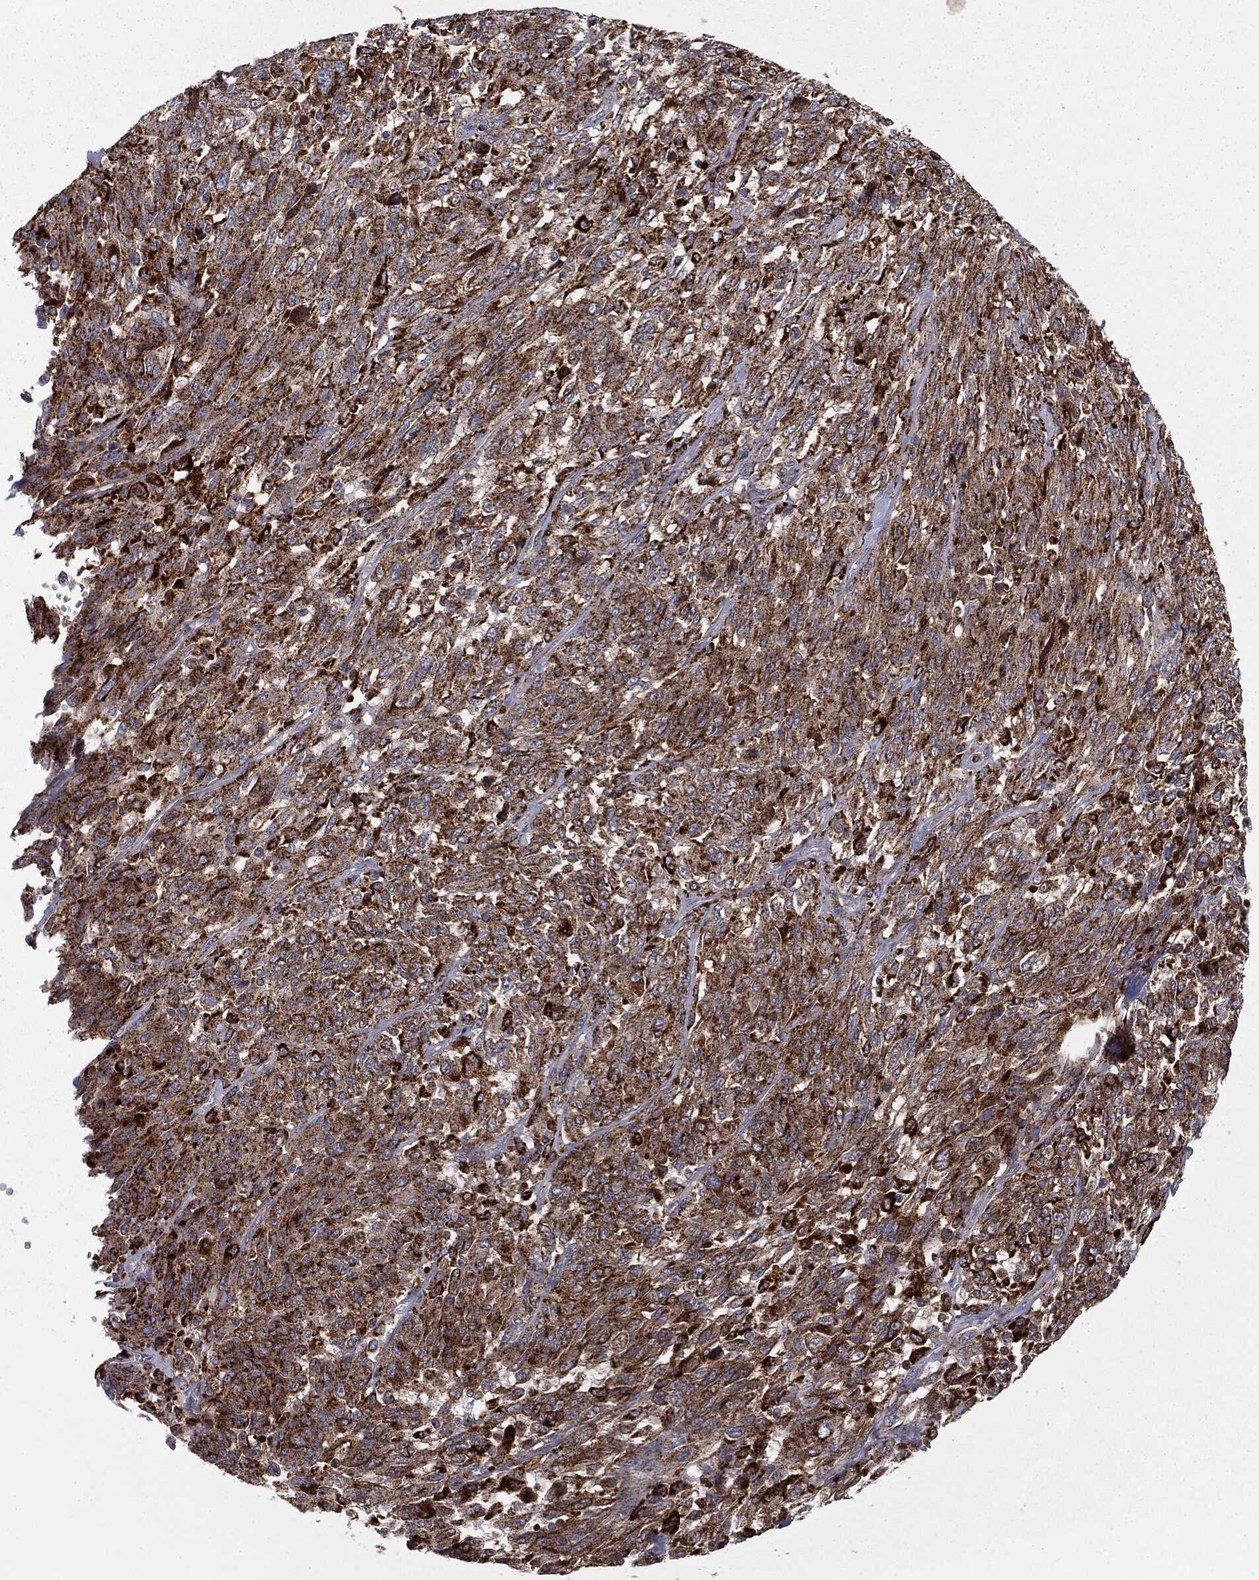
{"staining": {"intensity": "moderate", "quantity": ">75%", "location": "cytoplasmic/membranous"}, "tissue": "melanoma", "cell_type": "Tumor cells", "image_type": "cancer", "snomed": [{"axis": "morphology", "description": "Malignant melanoma, NOS"}, {"axis": "topography", "description": "Skin"}], "caption": "Human melanoma stained with a brown dye displays moderate cytoplasmic/membranous positive positivity in approximately >75% of tumor cells.", "gene": "CTSA", "patient": {"sex": "female", "age": 91}}